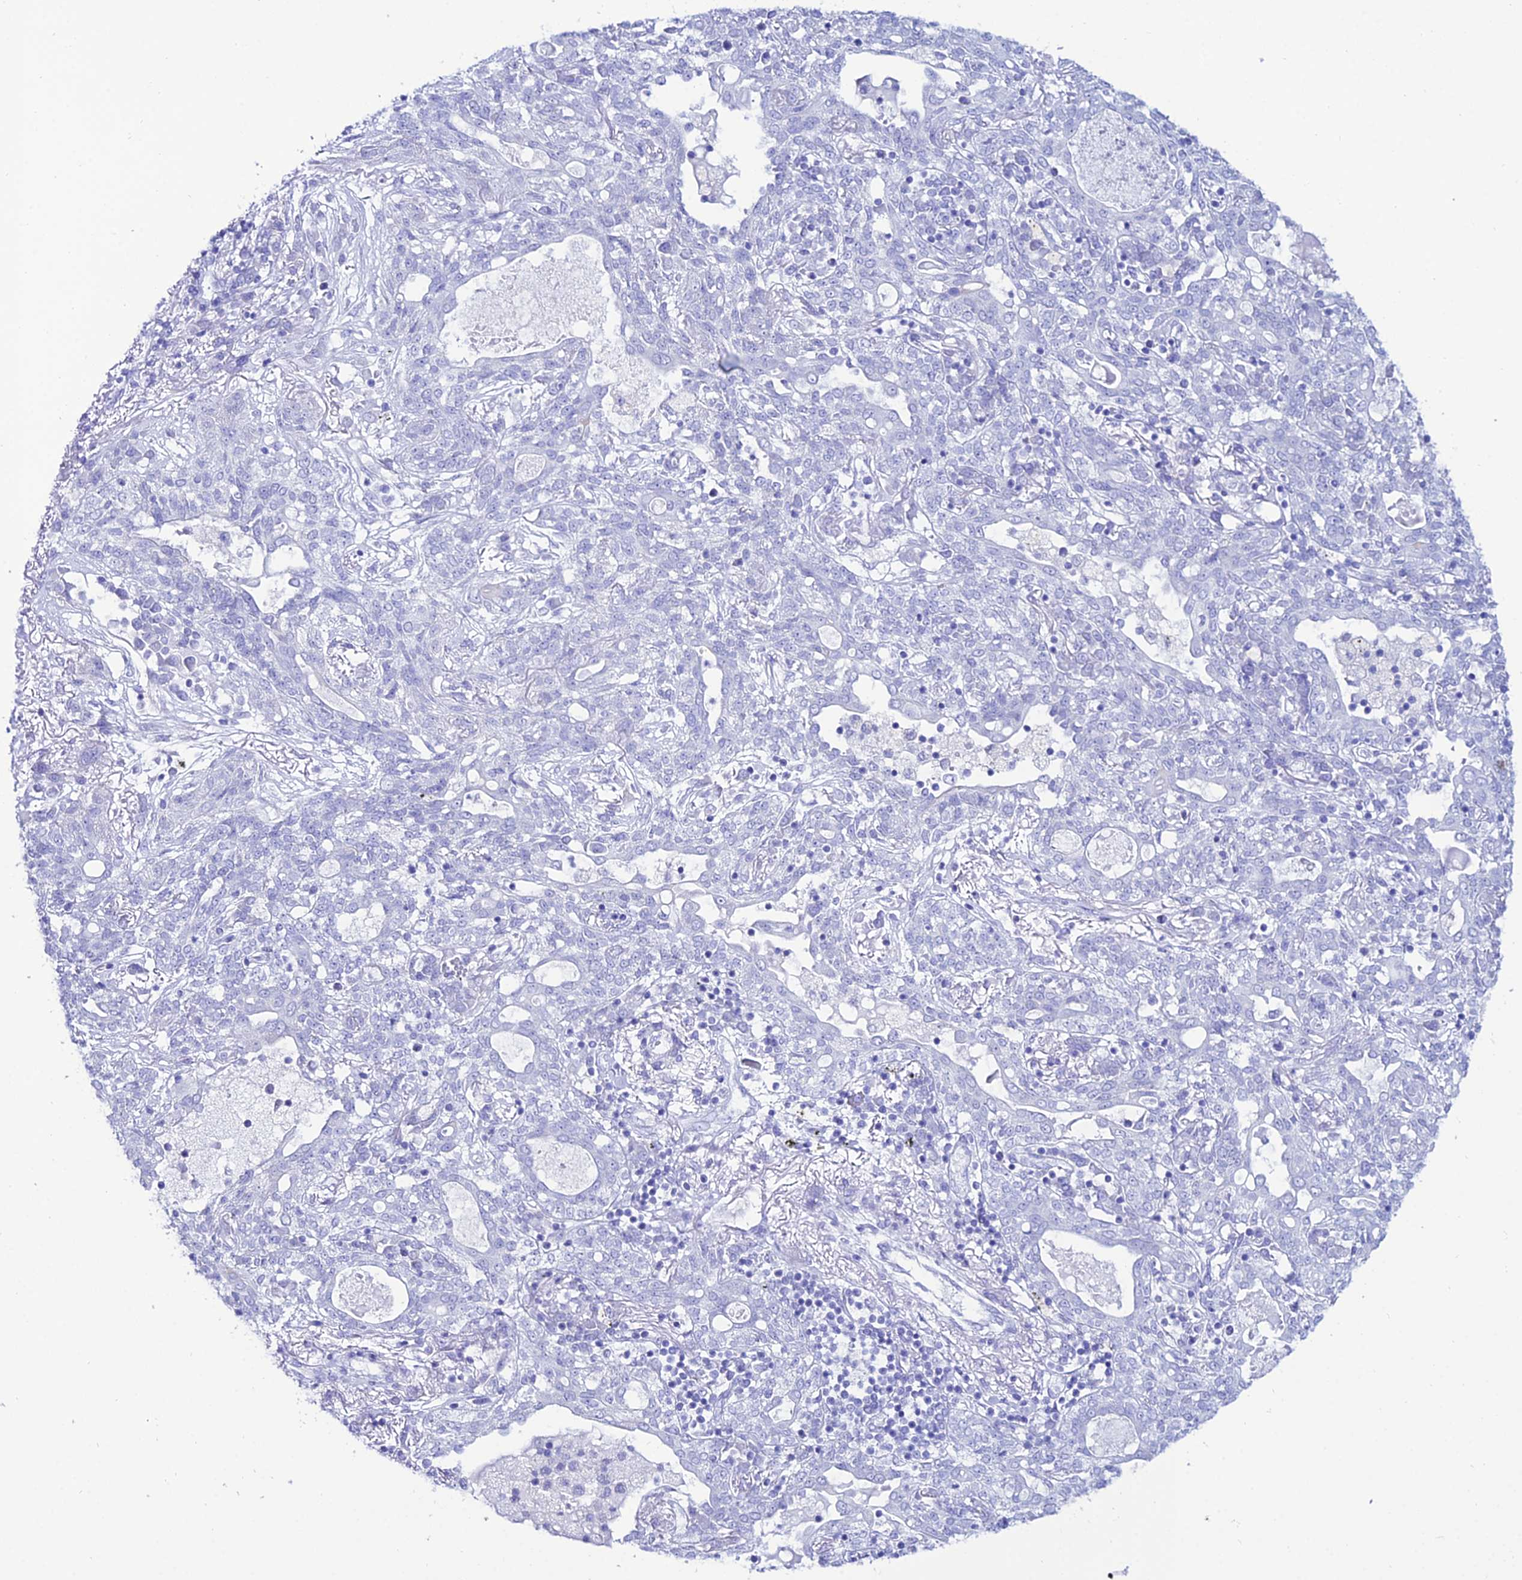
{"staining": {"intensity": "negative", "quantity": "none", "location": "none"}, "tissue": "lung cancer", "cell_type": "Tumor cells", "image_type": "cancer", "snomed": [{"axis": "morphology", "description": "Squamous cell carcinoma, NOS"}, {"axis": "topography", "description": "Lung"}], "caption": "This is an immunohistochemistry micrograph of lung squamous cell carcinoma. There is no positivity in tumor cells.", "gene": "OR4D5", "patient": {"sex": "female", "age": 70}}